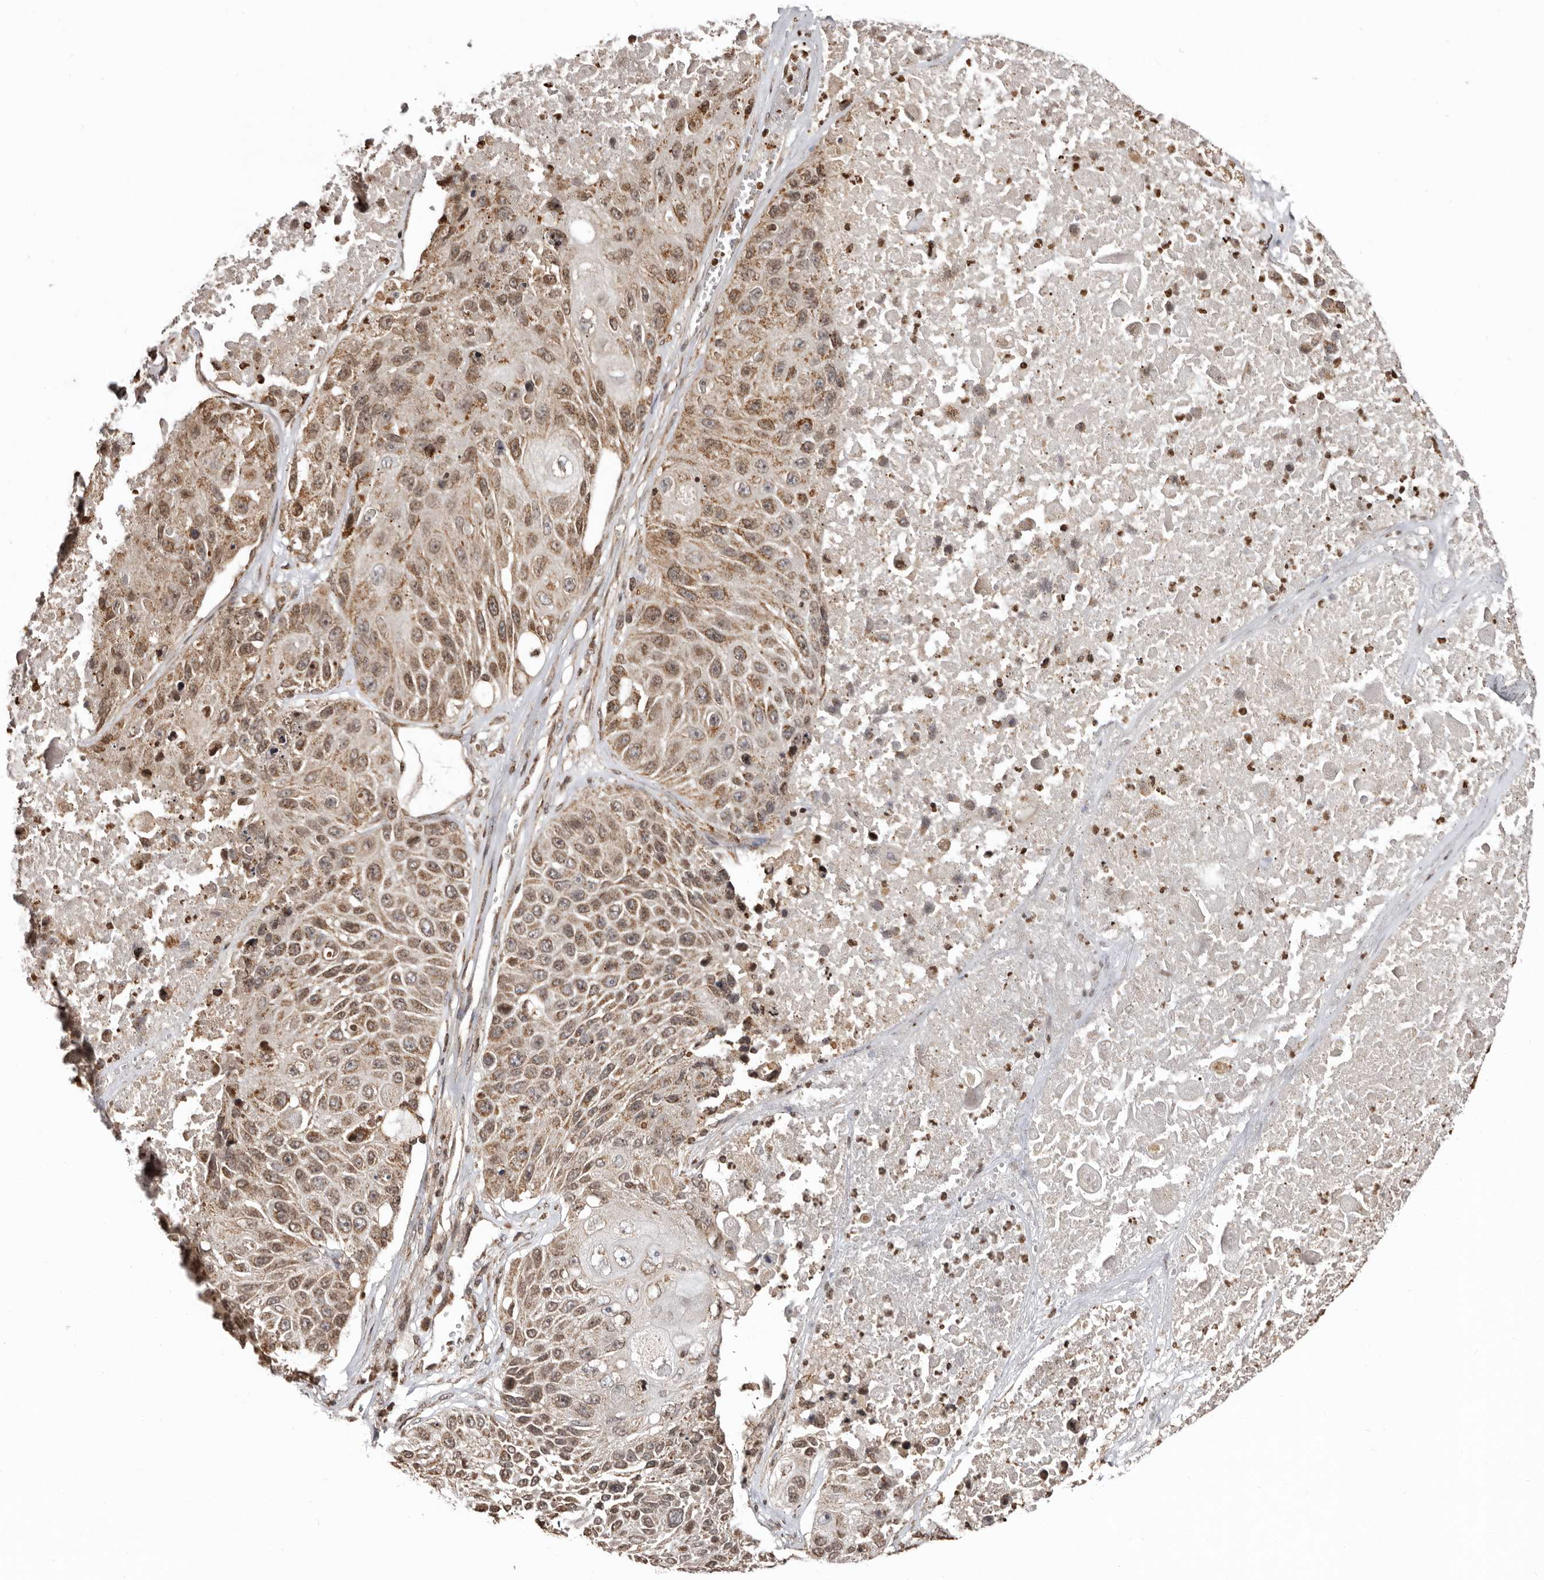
{"staining": {"intensity": "moderate", "quantity": ">75%", "location": "cytoplasmic/membranous"}, "tissue": "lung cancer", "cell_type": "Tumor cells", "image_type": "cancer", "snomed": [{"axis": "morphology", "description": "Squamous cell carcinoma, NOS"}, {"axis": "topography", "description": "Lung"}], "caption": "A brown stain highlights moderate cytoplasmic/membranous expression of a protein in human lung cancer (squamous cell carcinoma) tumor cells. The protein of interest is shown in brown color, while the nuclei are stained blue.", "gene": "CCDC190", "patient": {"sex": "male", "age": 61}}